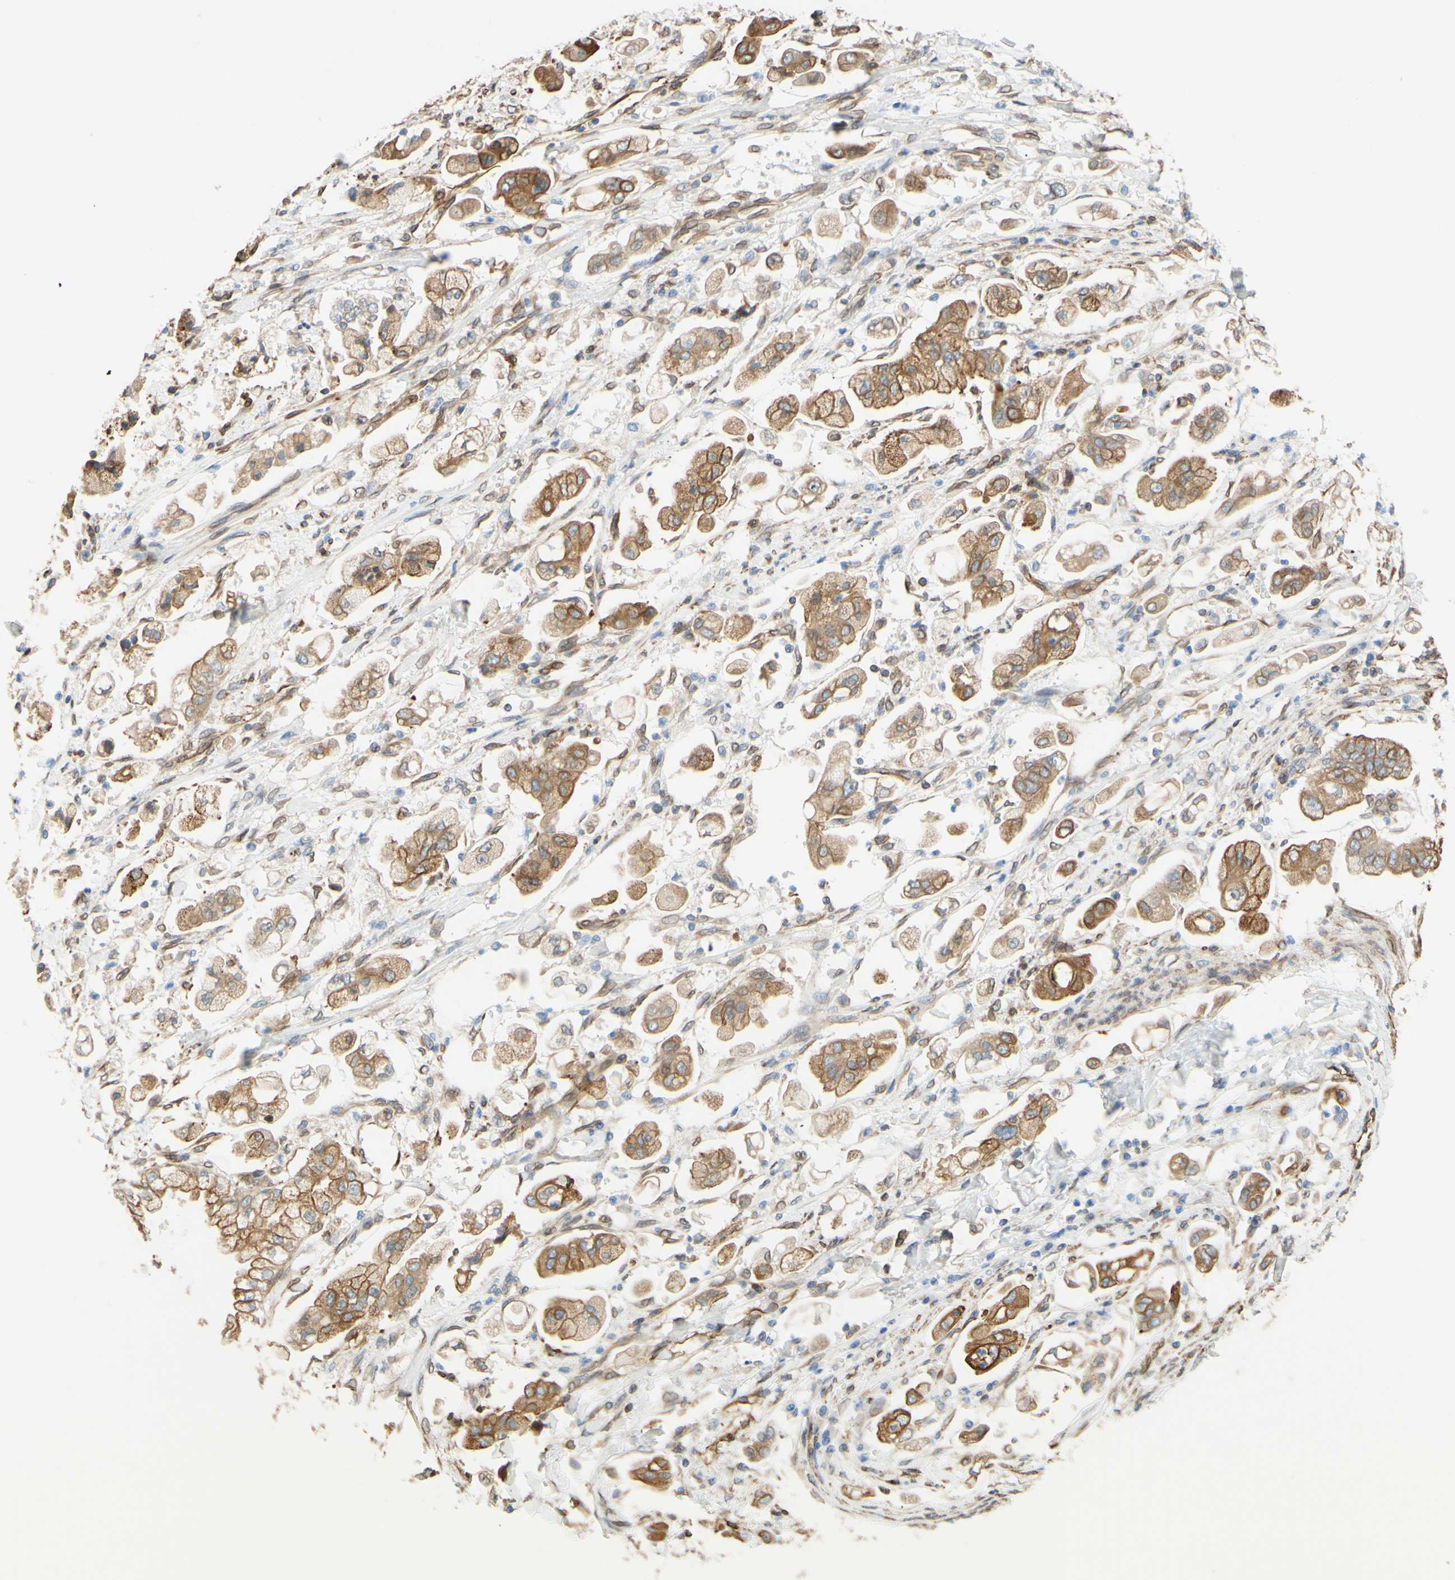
{"staining": {"intensity": "moderate", "quantity": "25%-75%", "location": "cytoplasmic/membranous"}, "tissue": "stomach cancer", "cell_type": "Tumor cells", "image_type": "cancer", "snomed": [{"axis": "morphology", "description": "Adenocarcinoma, NOS"}, {"axis": "topography", "description": "Stomach"}], "caption": "DAB immunohistochemical staining of human stomach adenocarcinoma exhibits moderate cytoplasmic/membranous protein staining in approximately 25%-75% of tumor cells.", "gene": "ENDOD1", "patient": {"sex": "male", "age": 62}}